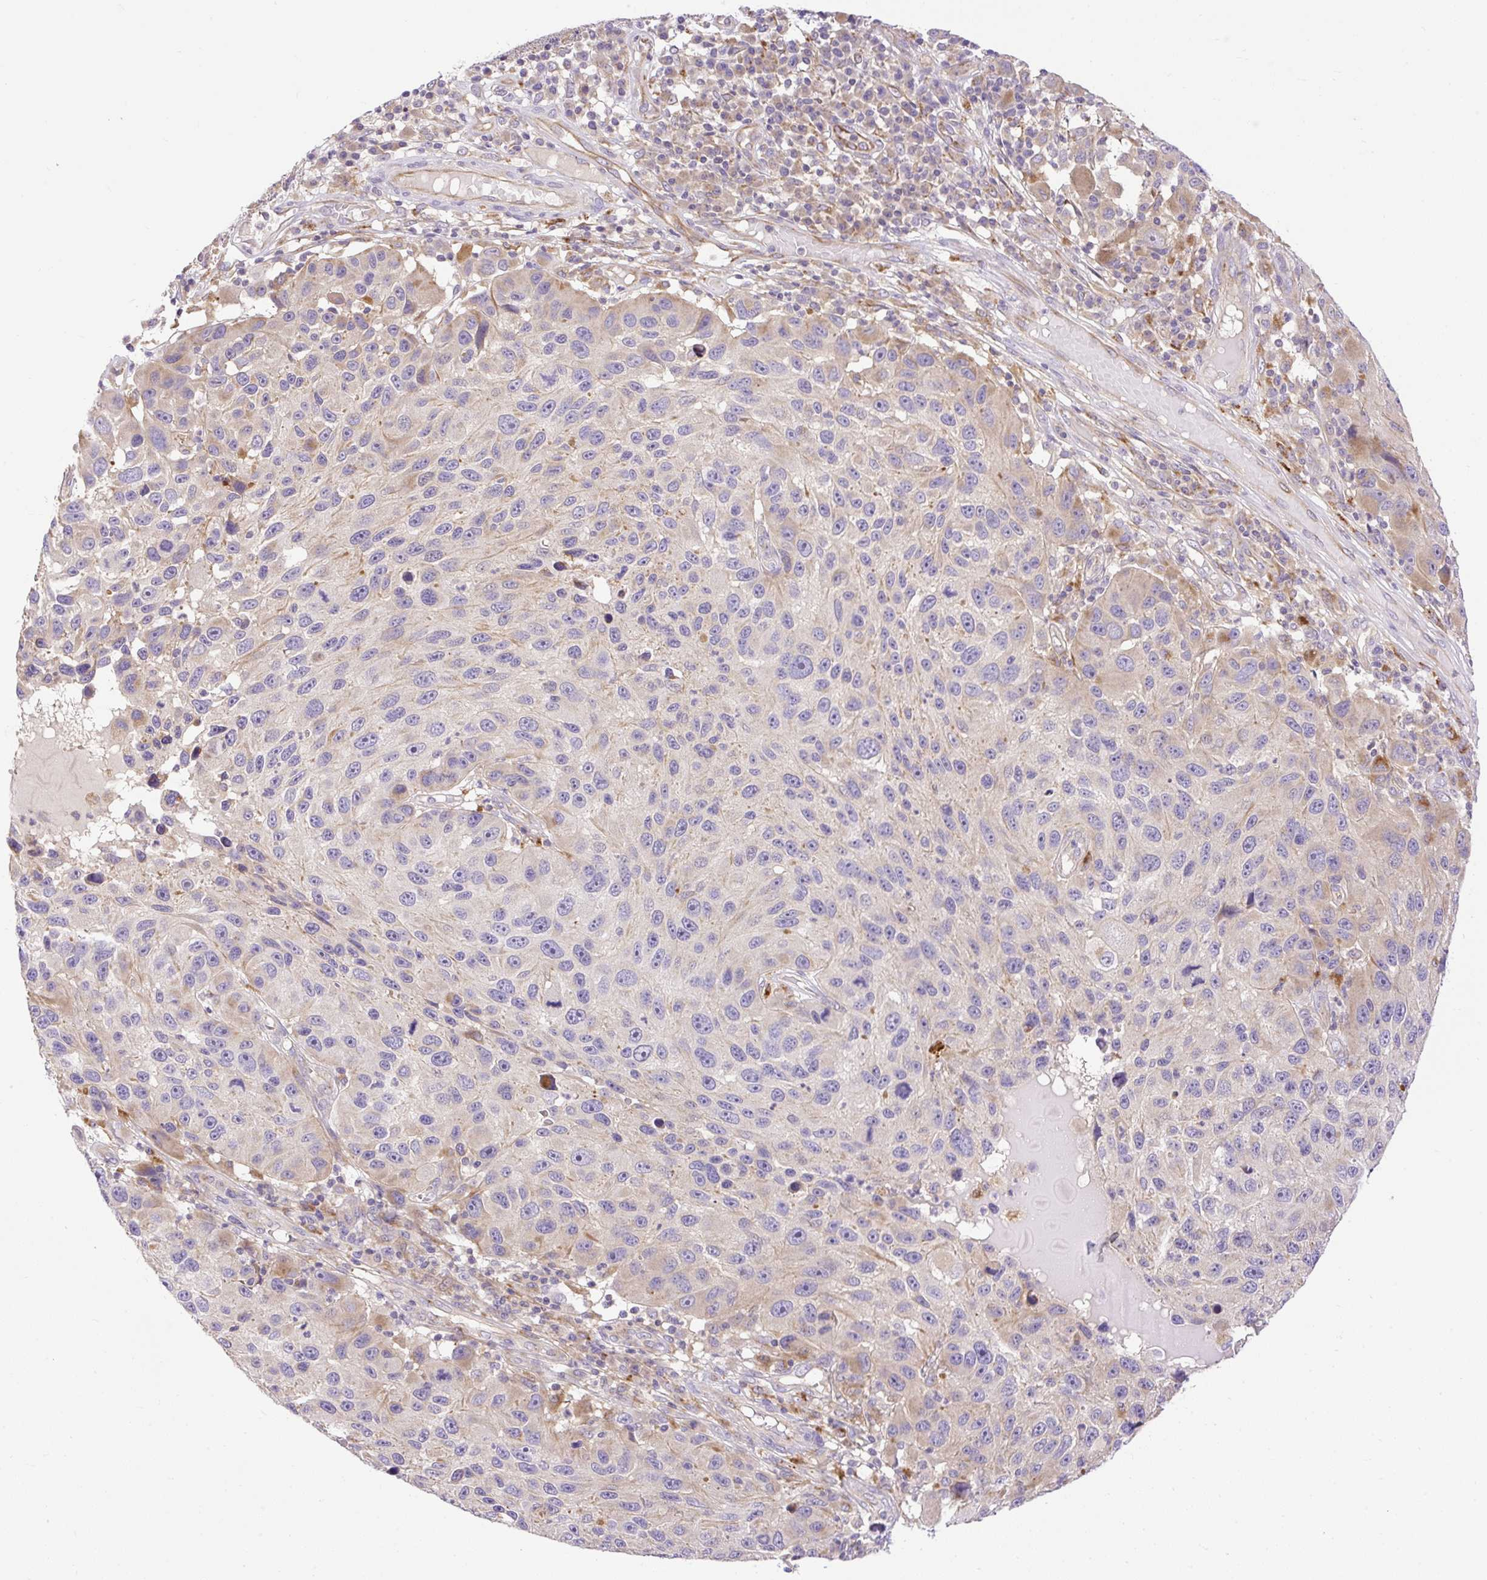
{"staining": {"intensity": "weak", "quantity": "<25%", "location": "cytoplasmic/membranous"}, "tissue": "melanoma", "cell_type": "Tumor cells", "image_type": "cancer", "snomed": [{"axis": "morphology", "description": "Malignant melanoma, NOS"}, {"axis": "topography", "description": "Skin"}], "caption": "IHC of malignant melanoma shows no expression in tumor cells.", "gene": "HEXB", "patient": {"sex": "male", "age": 53}}